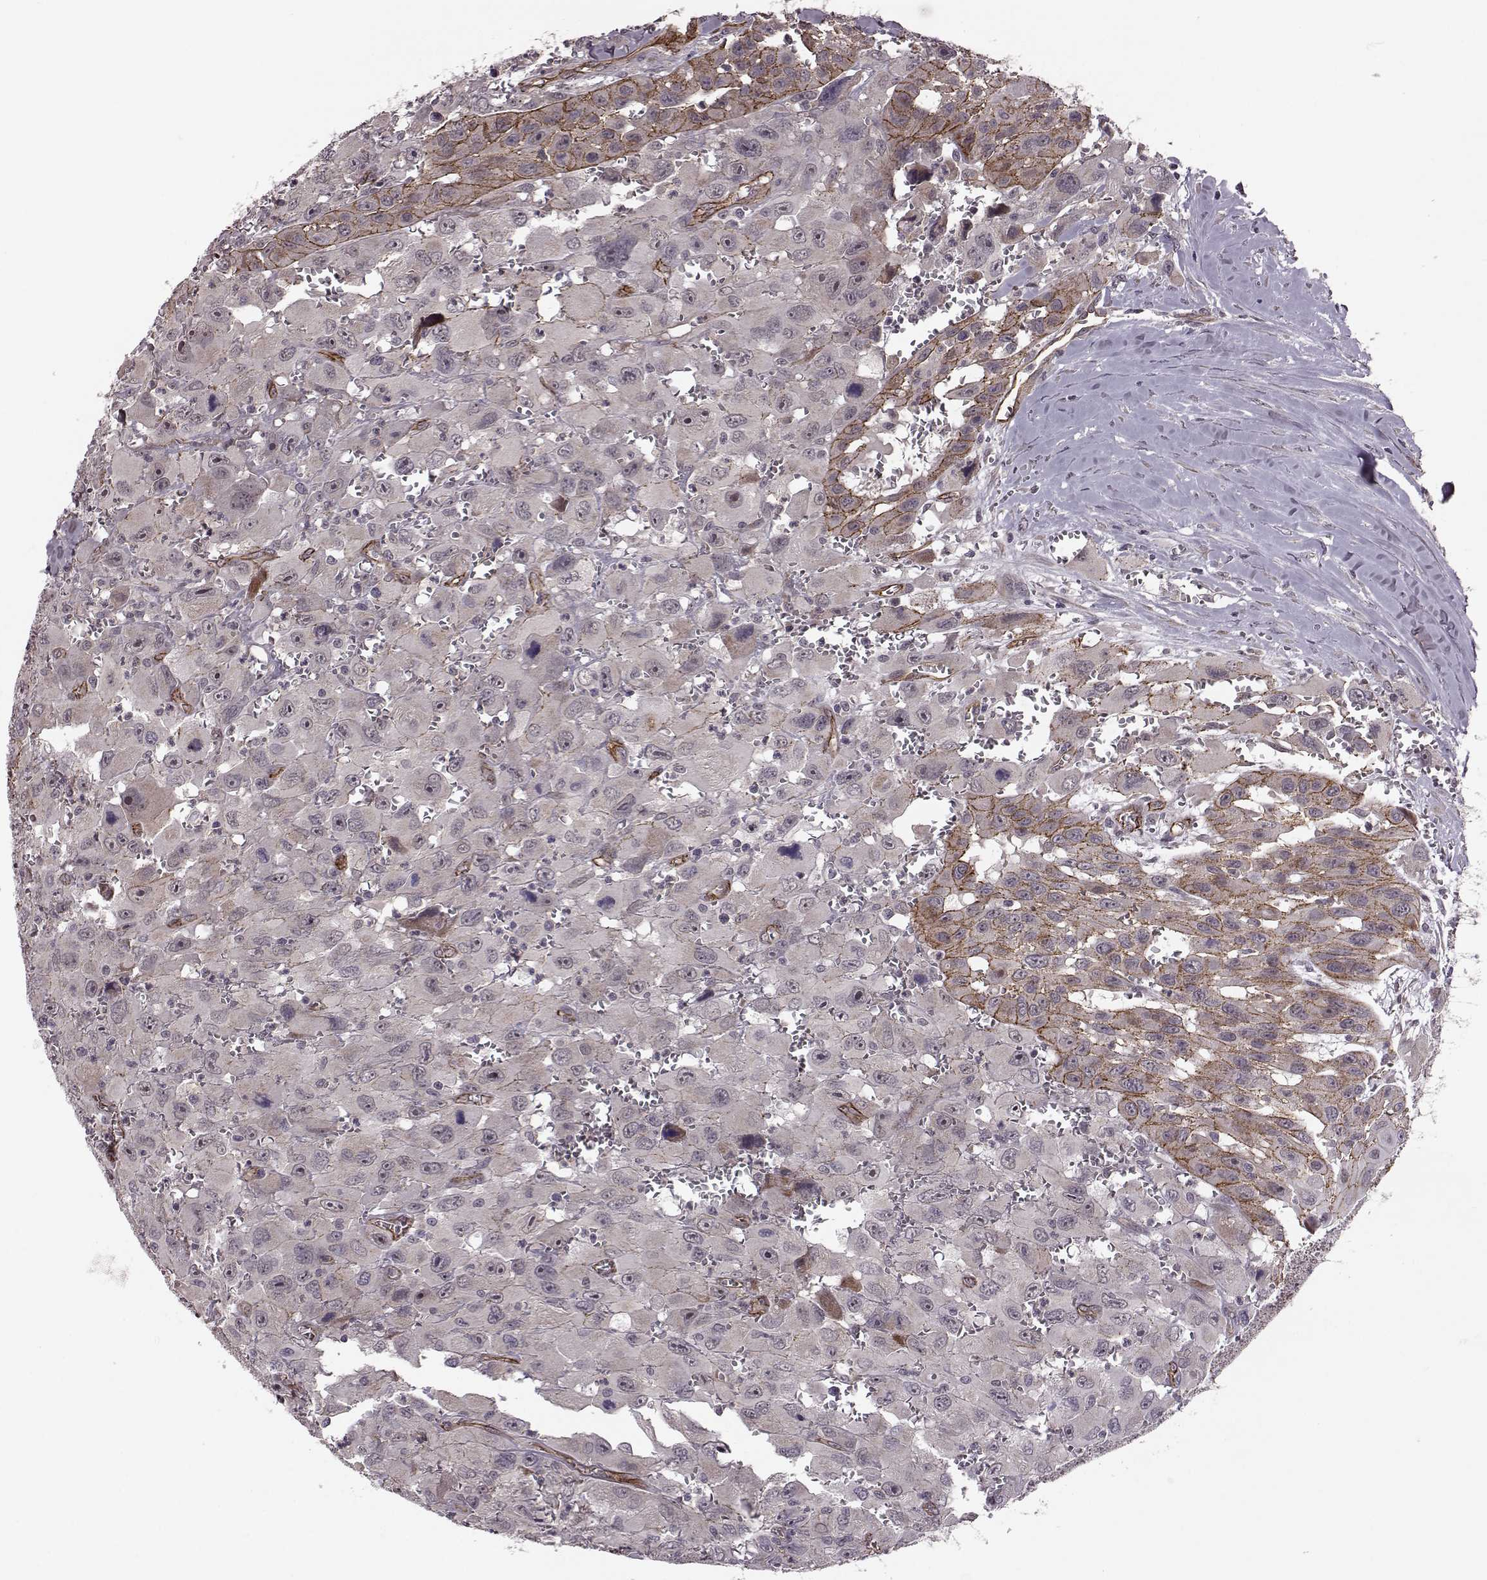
{"staining": {"intensity": "moderate", "quantity": "<25%", "location": "cytoplasmic/membranous"}, "tissue": "head and neck cancer", "cell_type": "Tumor cells", "image_type": "cancer", "snomed": [{"axis": "morphology", "description": "Squamous cell carcinoma, NOS"}, {"axis": "morphology", "description": "Squamous cell carcinoma, metastatic, NOS"}, {"axis": "topography", "description": "Oral tissue"}, {"axis": "topography", "description": "Head-Neck"}], "caption": "Moderate cytoplasmic/membranous protein positivity is present in approximately <25% of tumor cells in head and neck cancer. (IHC, brightfield microscopy, high magnification).", "gene": "SYNPO", "patient": {"sex": "female", "age": 85}}